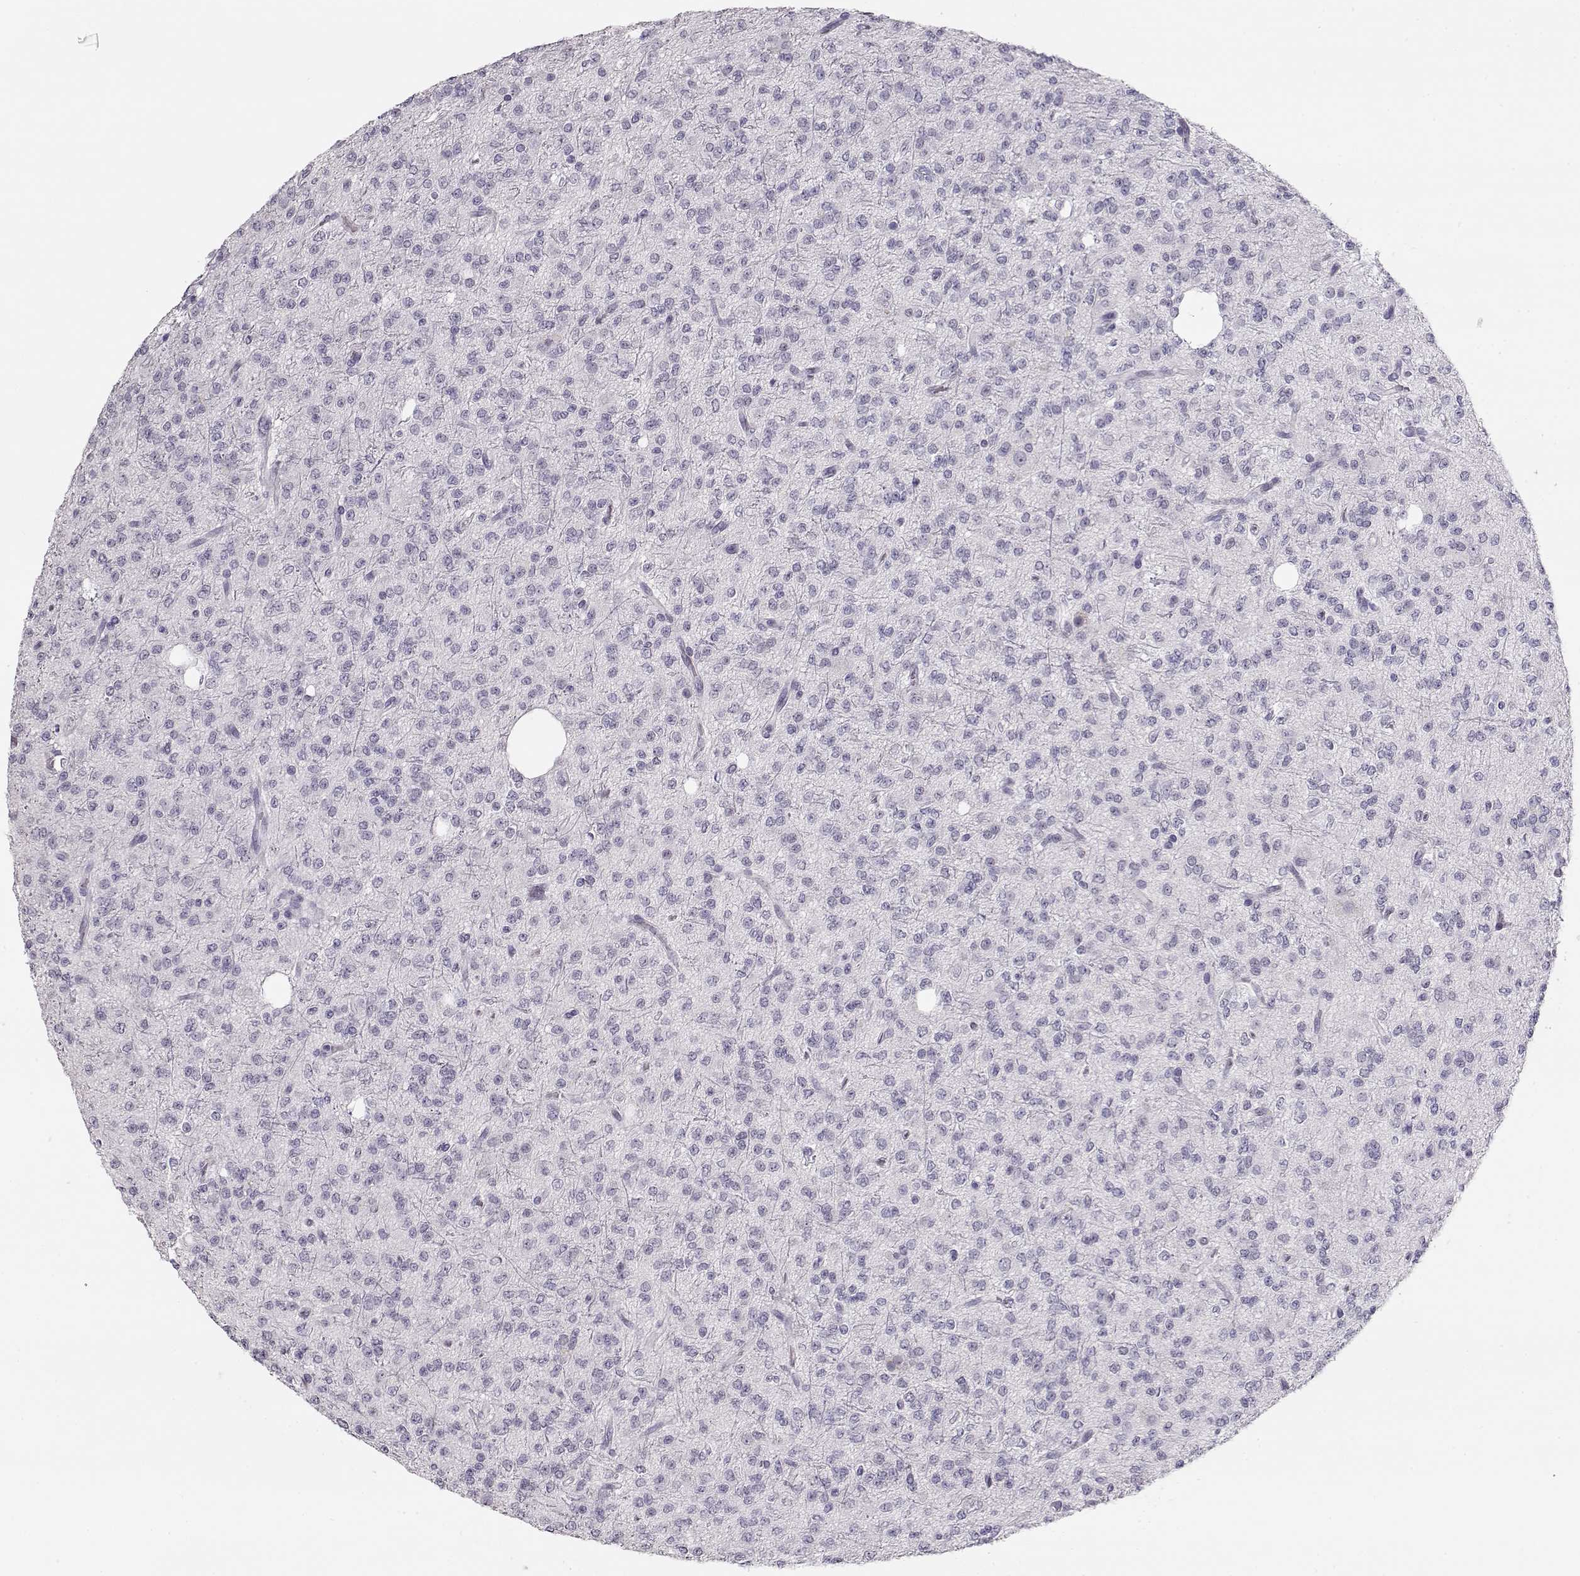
{"staining": {"intensity": "negative", "quantity": "none", "location": "none"}, "tissue": "glioma", "cell_type": "Tumor cells", "image_type": "cancer", "snomed": [{"axis": "morphology", "description": "Glioma, malignant, Low grade"}, {"axis": "topography", "description": "Brain"}], "caption": "This is an IHC micrograph of glioma. There is no staining in tumor cells.", "gene": "IMPG1", "patient": {"sex": "male", "age": 27}}